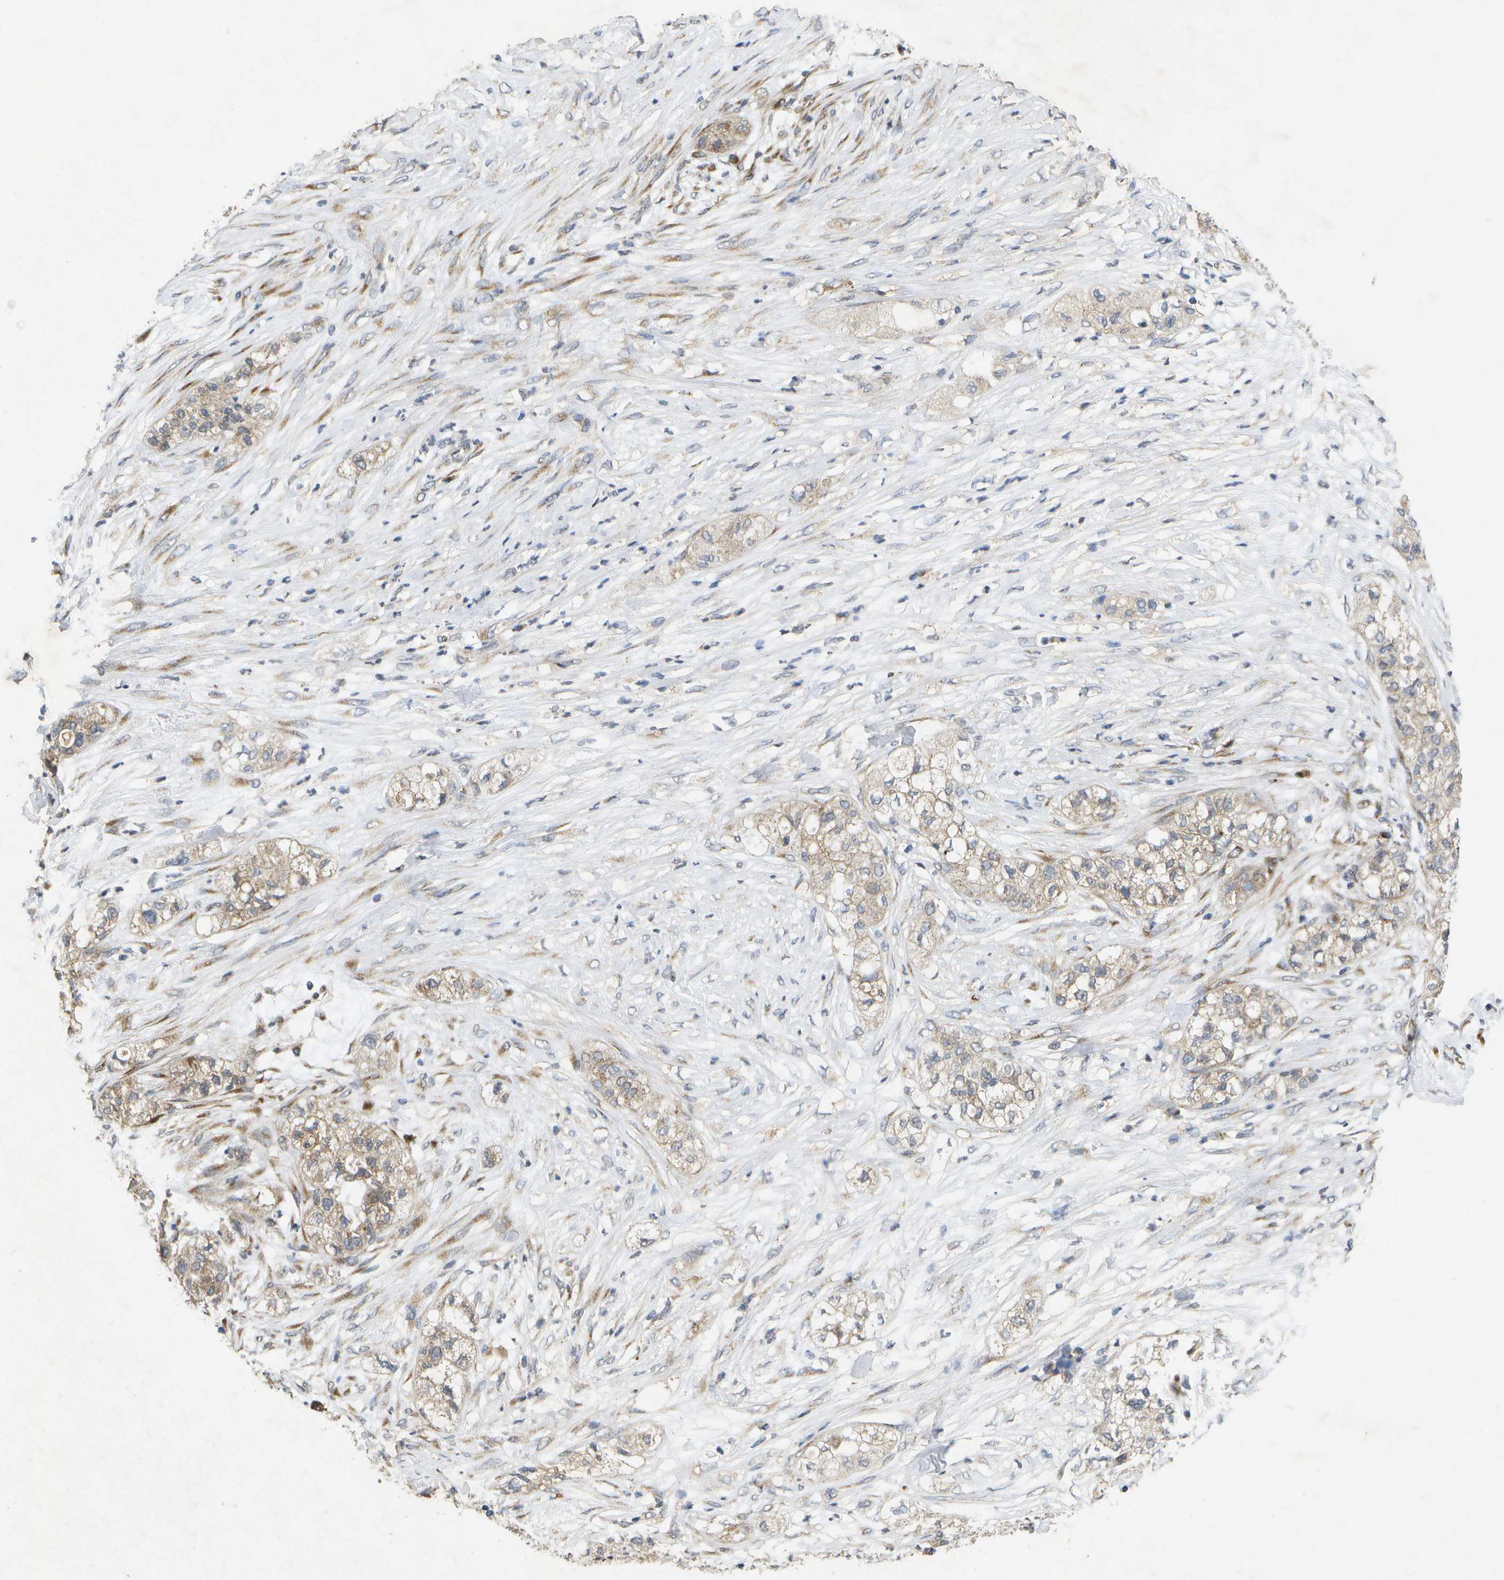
{"staining": {"intensity": "weak", "quantity": ">75%", "location": "cytoplasmic/membranous"}, "tissue": "pancreatic cancer", "cell_type": "Tumor cells", "image_type": "cancer", "snomed": [{"axis": "morphology", "description": "Adenocarcinoma, NOS"}, {"axis": "topography", "description": "Pancreas"}], "caption": "High-magnification brightfield microscopy of pancreatic adenocarcinoma stained with DAB (brown) and counterstained with hematoxylin (blue). tumor cells exhibit weak cytoplasmic/membranous staining is identified in approximately>75% of cells. (DAB IHC, brown staining for protein, blue staining for nuclei).", "gene": "KDELR1", "patient": {"sex": "female", "age": 78}}